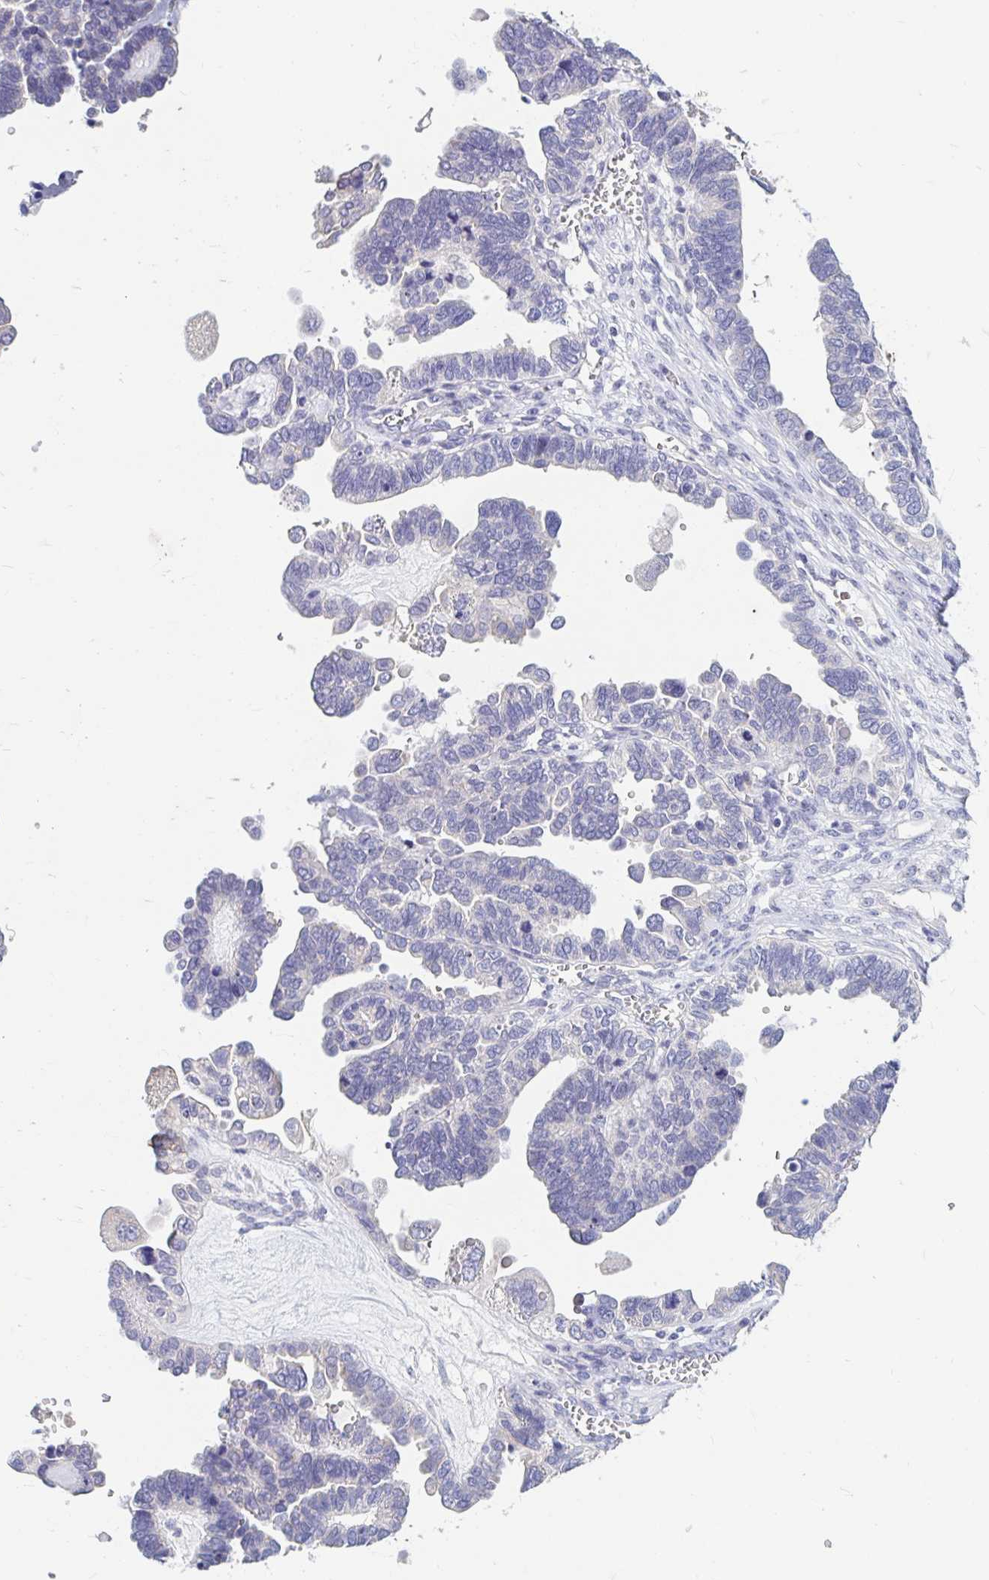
{"staining": {"intensity": "negative", "quantity": "none", "location": "none"}, "tissue": "ovarian cancer", "cell_type": "Tumor cells", "image_type": "cancer", "snomed": [{"axis": "morphology", "description": "Cystadenocarcinoma, serous, NOS"}, {"axis": "topography", "description": "Ovary"}], "caption": "Tumor cells are negative for protein expression in human ovarian serous cystadenocarcinoma.", "gene": "ADH1A", "patient": {"sex": "female", "age": 51}}